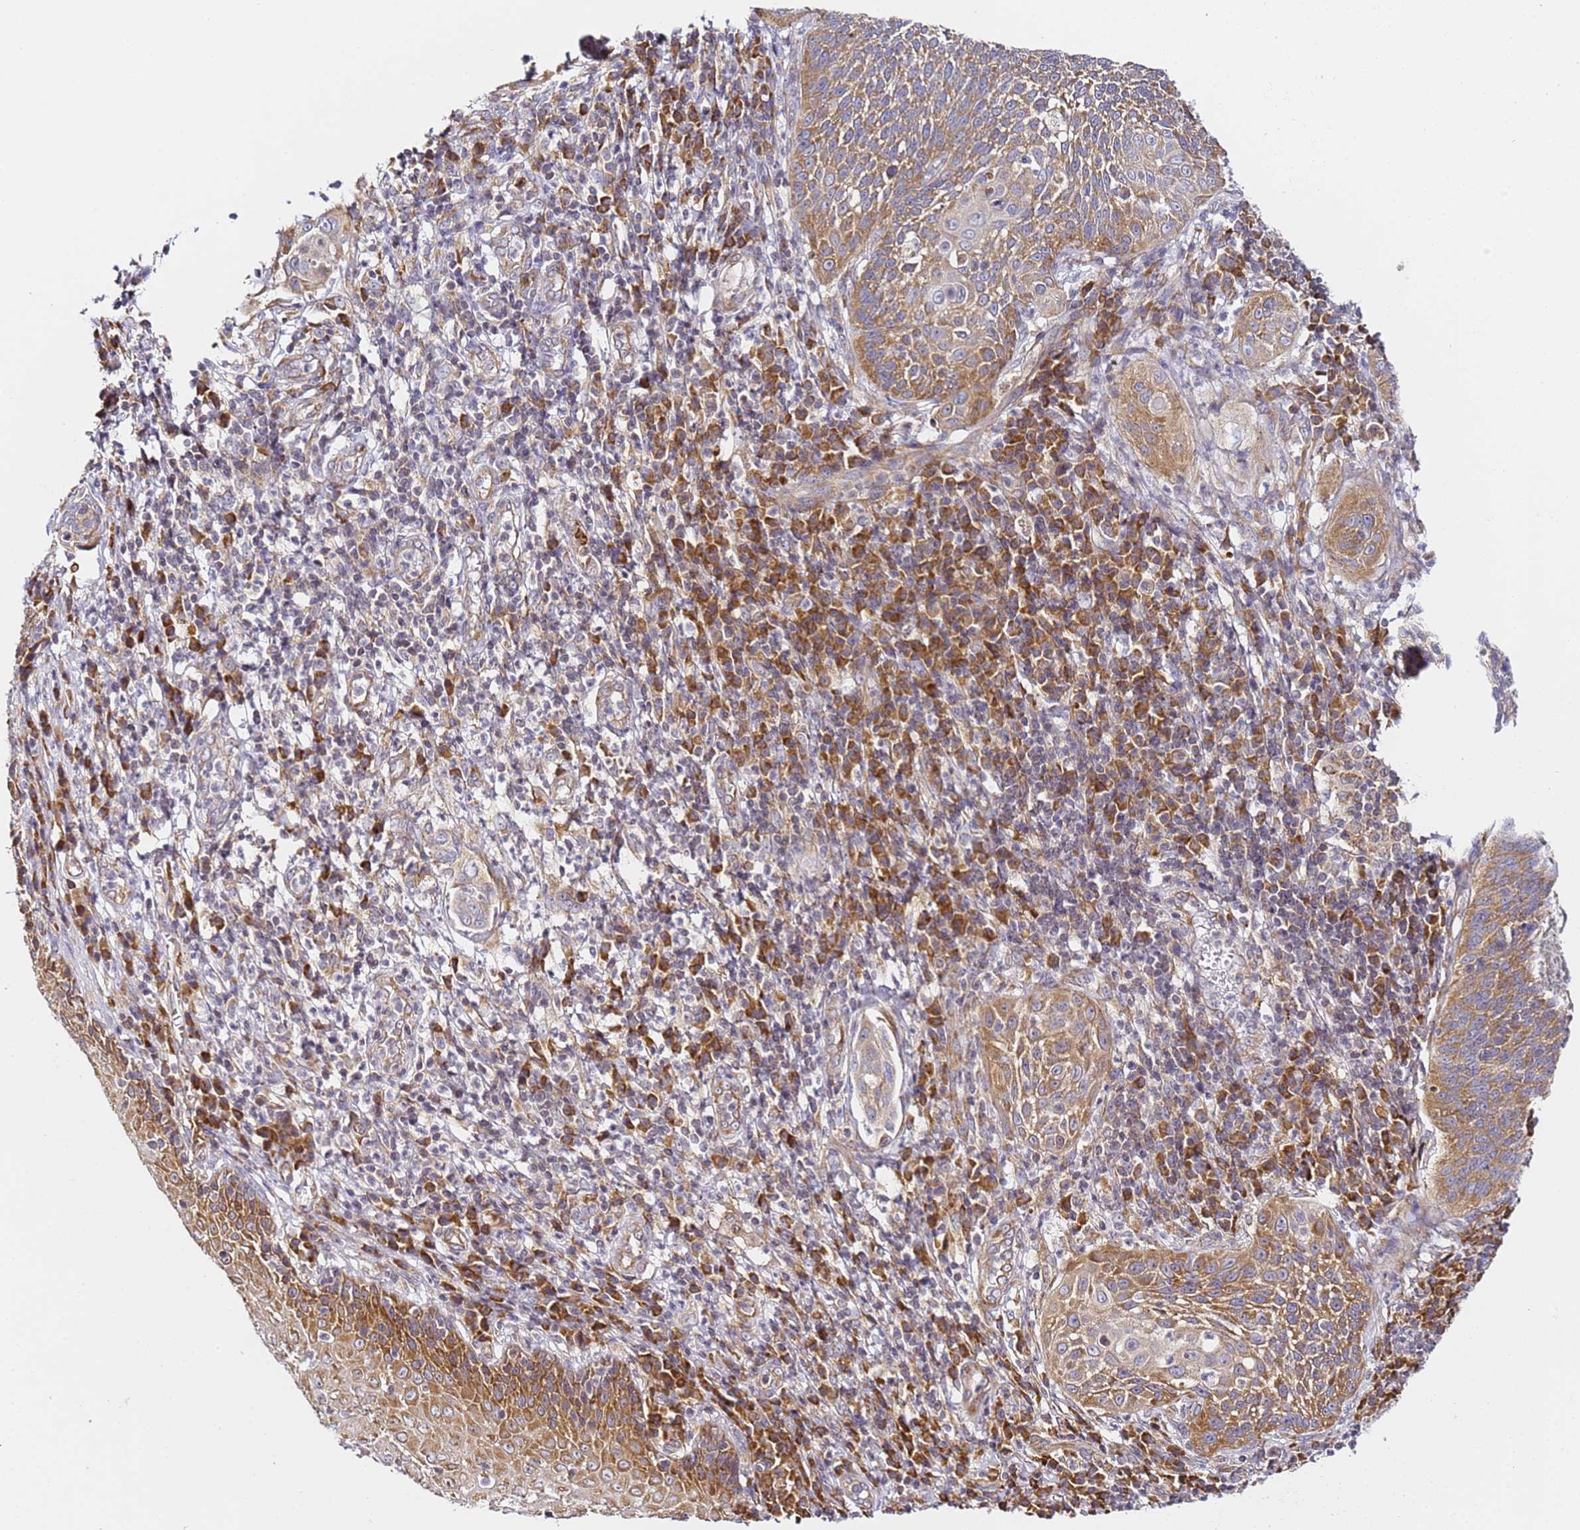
{"staining": {"intensity": "moderate", "quantity": ">75%", "location": "cytoplasmic/membranous"}, "tissue": "cervical cancer", "cell_type": "Tumor cells", "image_type": "cancer", "snomed": [{"axis": "morphology", "description": "Squamous cell carcinoma, NOS"}, {"axis": "topography", "description": "Cervix"}], "caption": "Human cervical cancer (squamous cell carcinoma) stained with a protein marker shows moderate staining in tumor cells.", "gene": "RPL13A", "patient": {"sex": "female", "age": 34}}